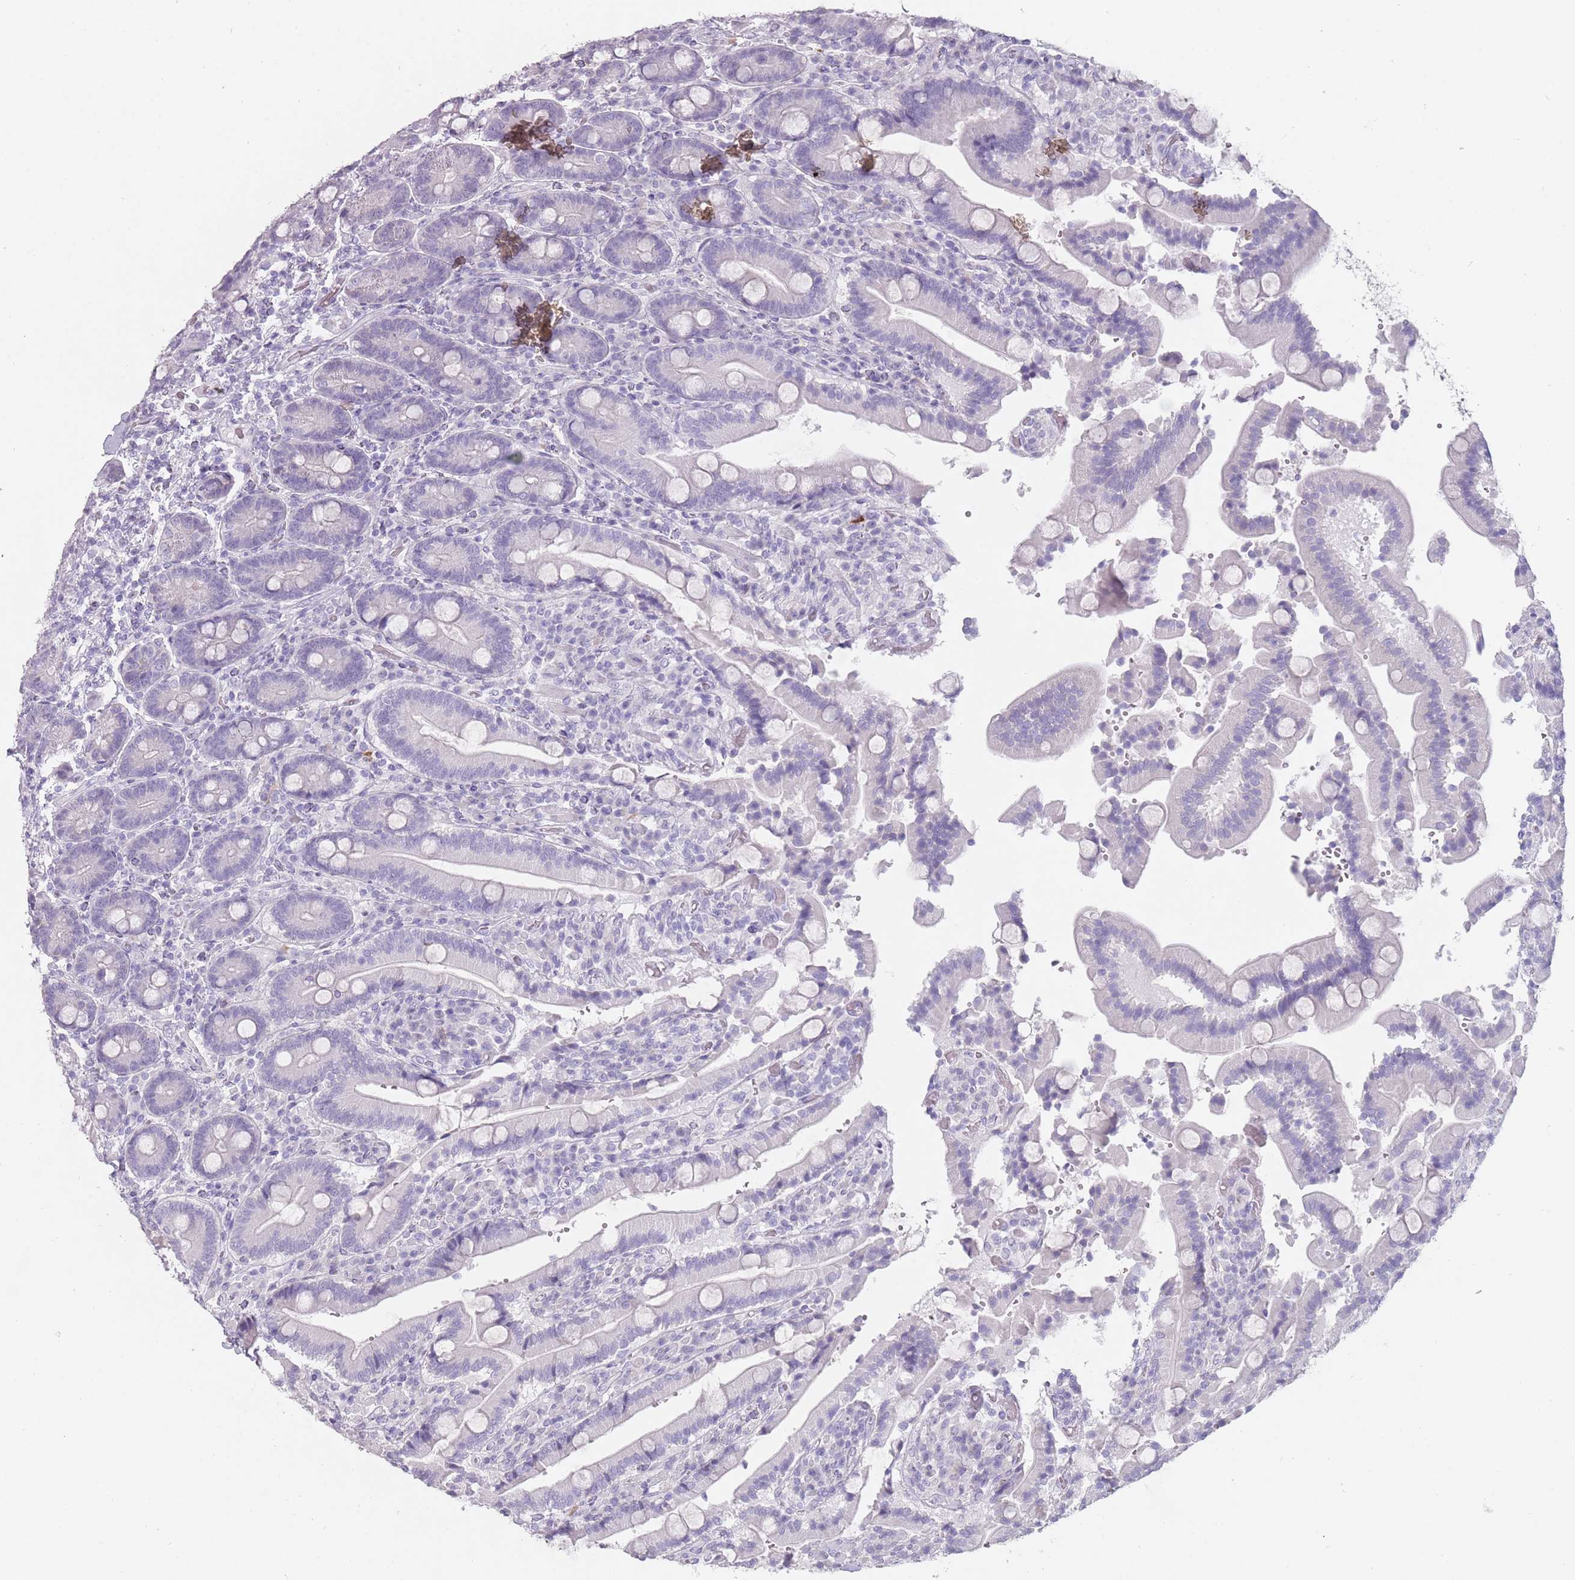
{"staining": {"intensity": "negative", "quantity": "none", "location": "none"}, "tissue": "duodenum", "cell_type": "Glandular cells", "image_type": "normal", "snomed": [{"axis": "morphology", "description": "Normal tissue, NOS"}, {"axis": "topography", "description": "Duodenum"}], "caption": "High magnification brightfield microscopy of unremarkable duodenum stained with DAB (3,3'-diaminobenzidine) (brown) and counterstained with hematoxylin (blue): glandular cells show no significant expression. Nuclei are stained in blue.", "gene": "DDX4", "patient": {"sex": "female", "age": 62}}